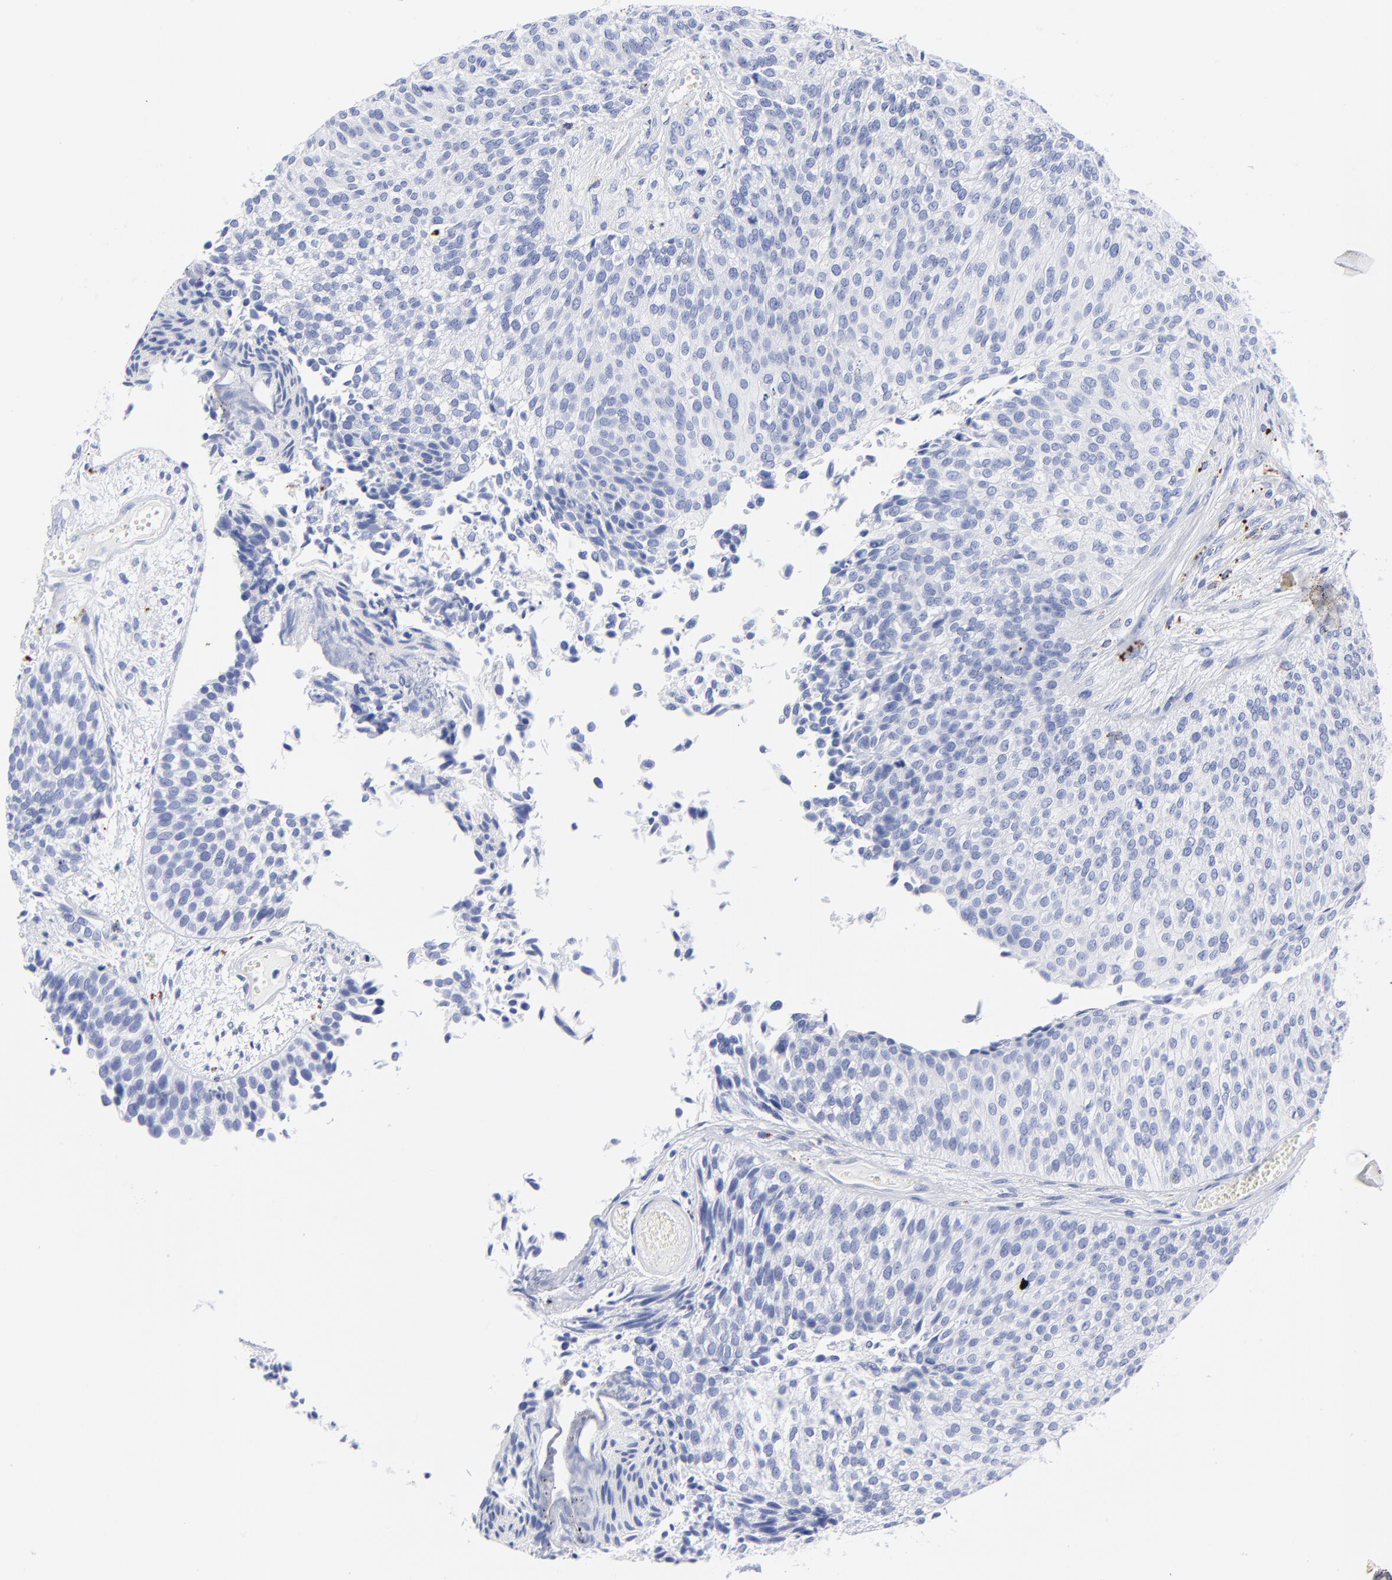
{"staining": {"intensity": "negative", "quantity": "none", "location": "none"}, "tissue": "urothelial cancer", "cell_type": "Tumor cells", "image_type": "cancer", "snomed": [{"axis": "morphology", "description": "Urothelial carcinoma, Low grade"}, {"axis": "topography", "description": "Urinary bladder"}], "caption": "A photomicrograph of urothelial cancer stained for a protein exhibits no brown staining in tumor cells.", "gene": "CPVL", "patient": {"sex": "male", "age": 84}}